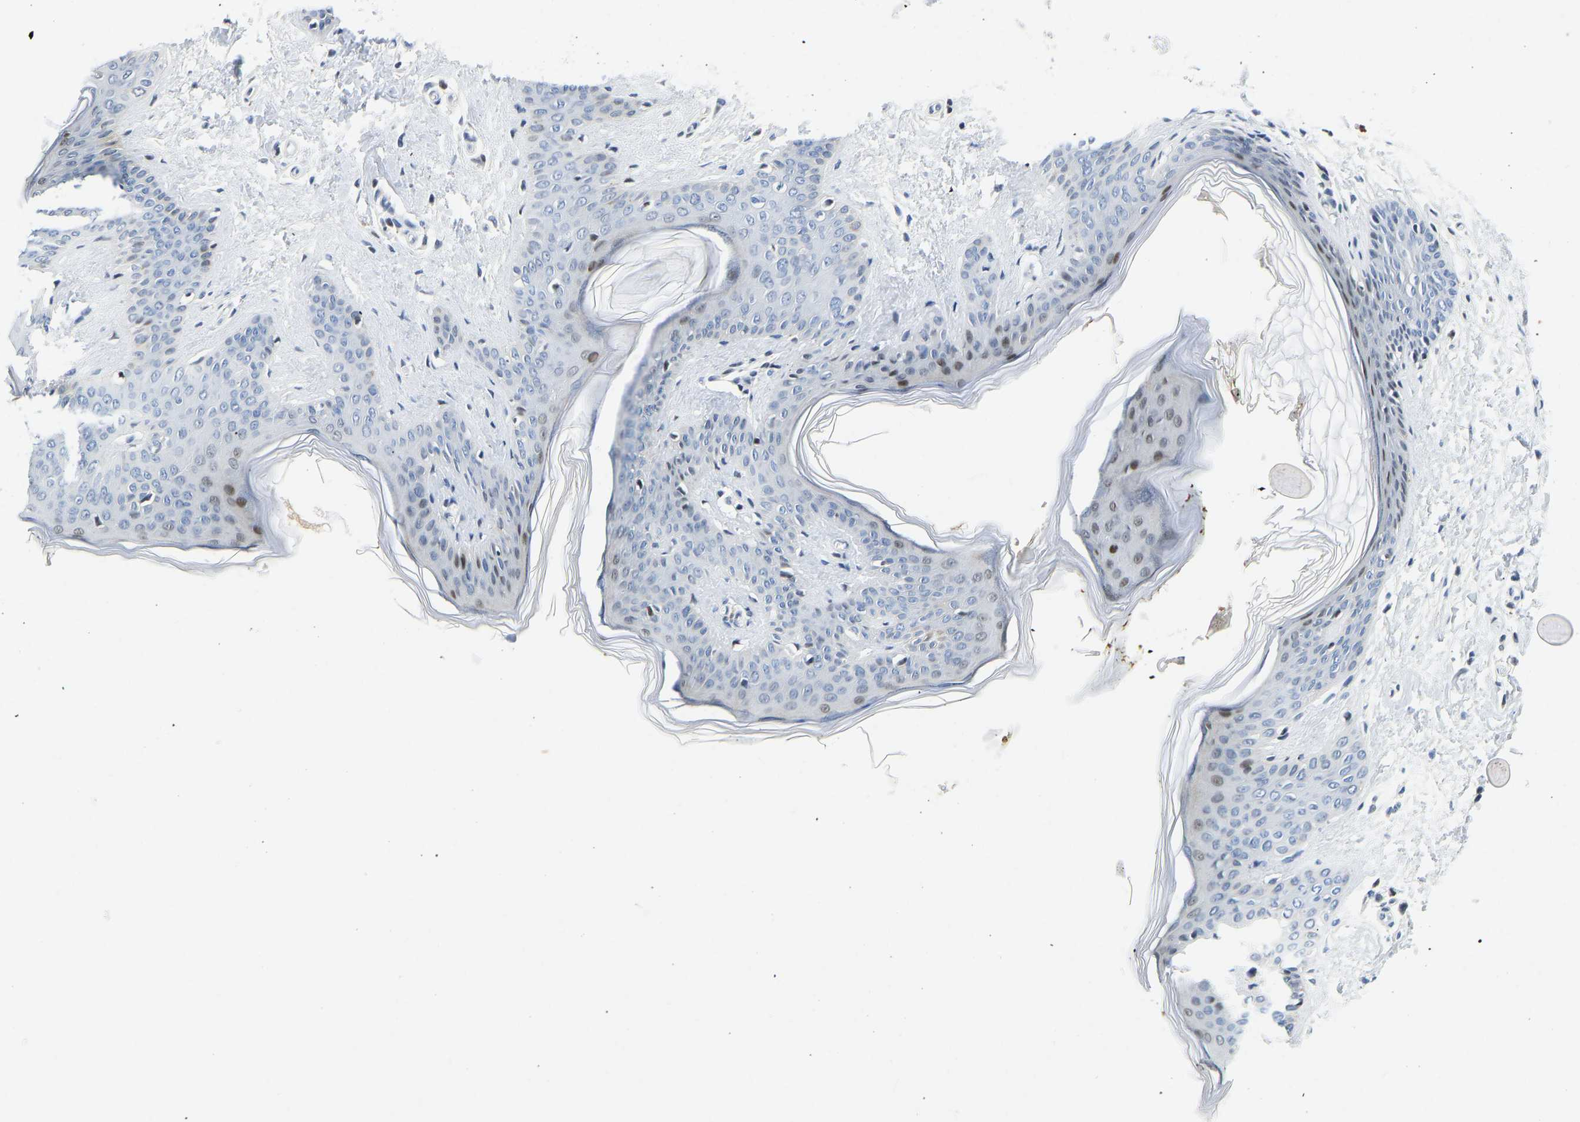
{"staining": {"intensity": "negative", "quantity": "none", "location": "none"}, "tissue": "skin", "cell_type": "Fibroblasts", "image_type": "normal", "snomed": [{"axis": "morphology", "description": "Normal tissue, NOS"}, {"axis": "topography", "description": "Skin"}], "caption": "IHC of normal human skin demonstrates no expression in fibroblasts.", "gene": "HDAC5", "patient": {"sex": "female", "age": 17}}